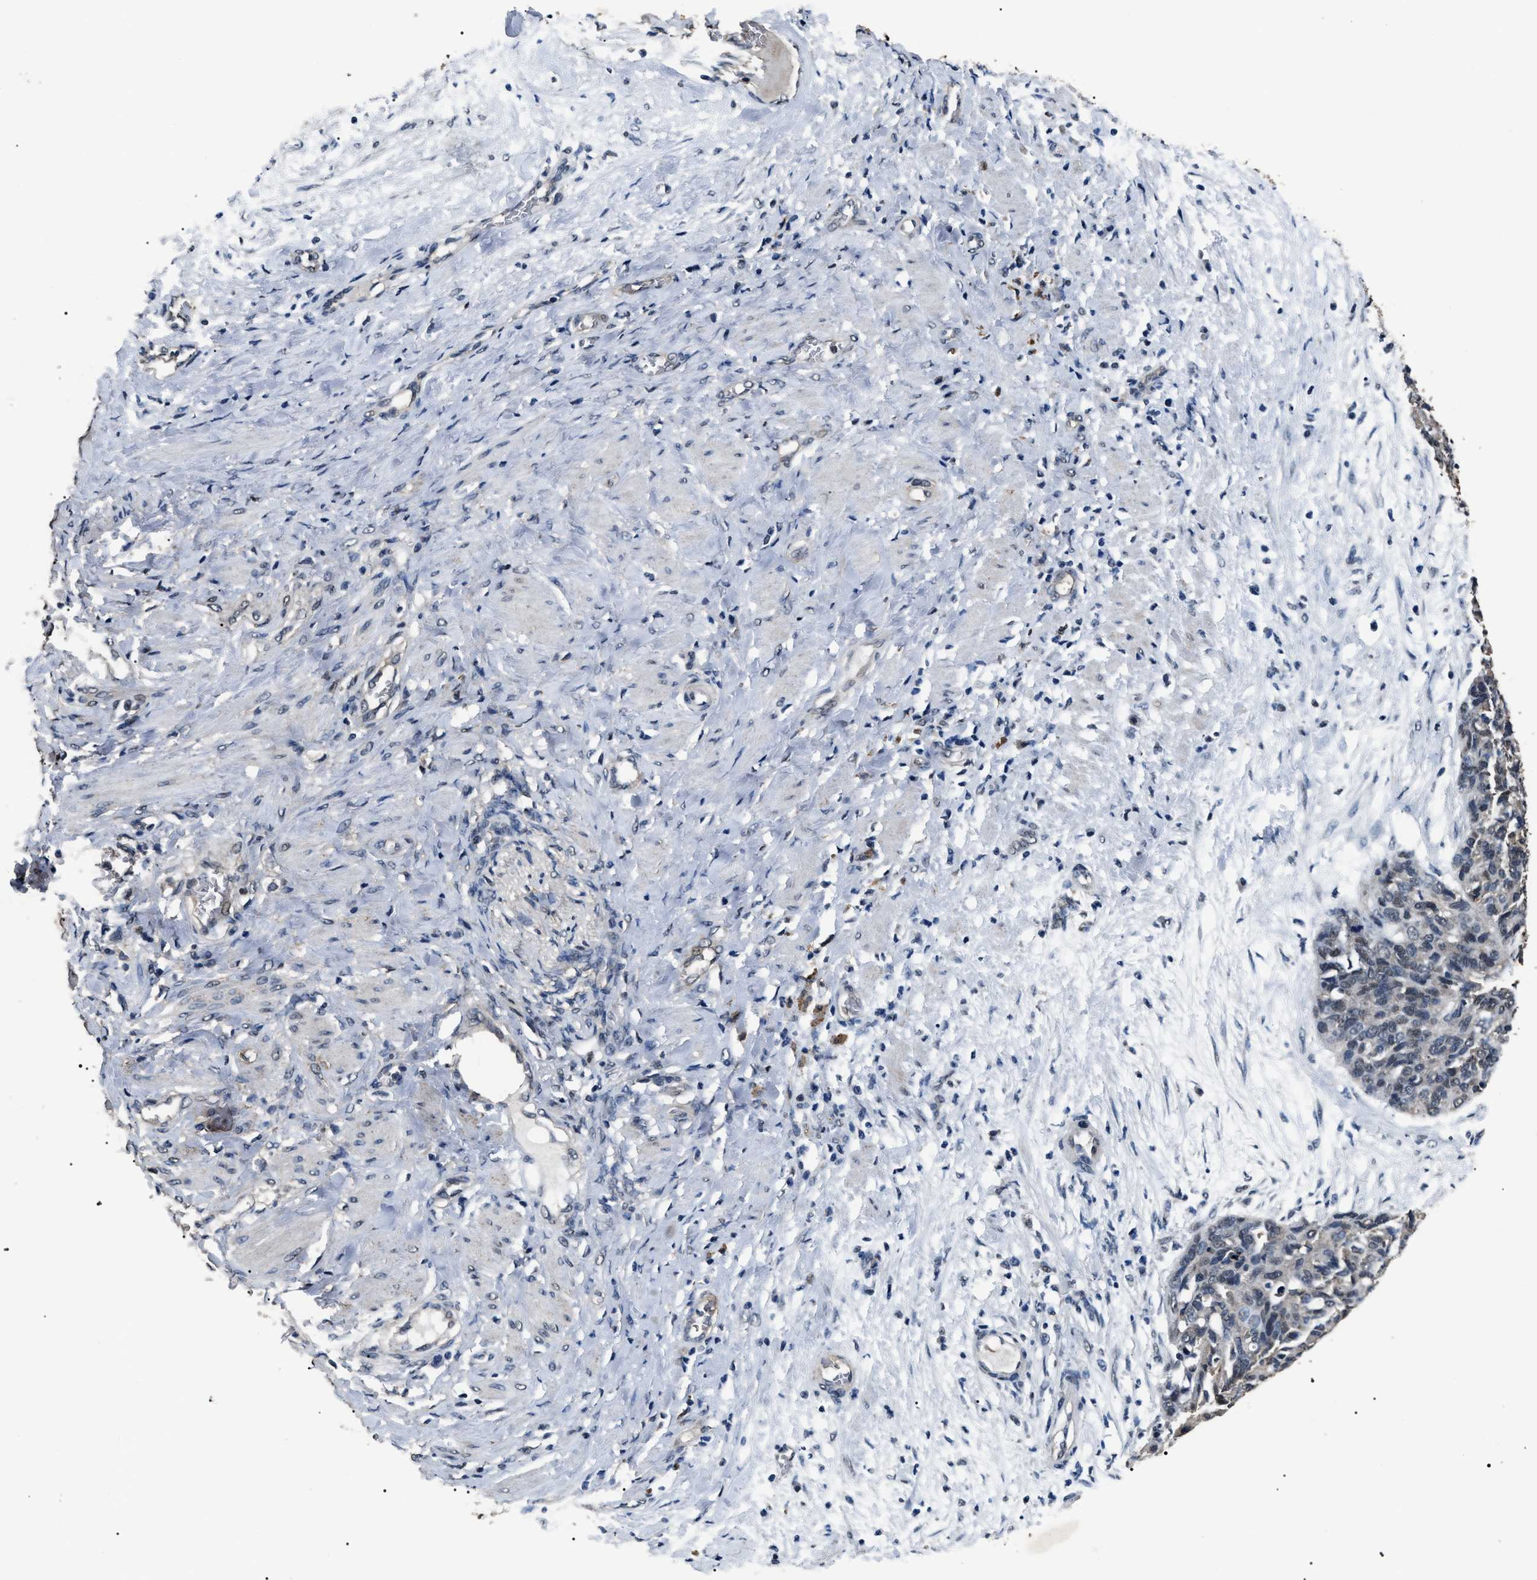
{"staining": {"intensity": "negative", "quantity": "none", "location": "none"}, "tissue": "ovarian cancer", "cell_type": "Tumor cells", "image_type": "cancer", "snomed": [{"axis": "morphology", "description": "Carcinoma, endometroid"}, {"axis": "topography", "description": "Ovary"}], "caption": "Tumor cells are negative for brown protein staining in ovarian cancer. (Brightfield microscopy of DAB (3,3'-diaminobenzidine) immunohistochemistry (IHC) at high magnification).", "gene": "ANP32E", "patient": {"sex": "female", "age": 60}}